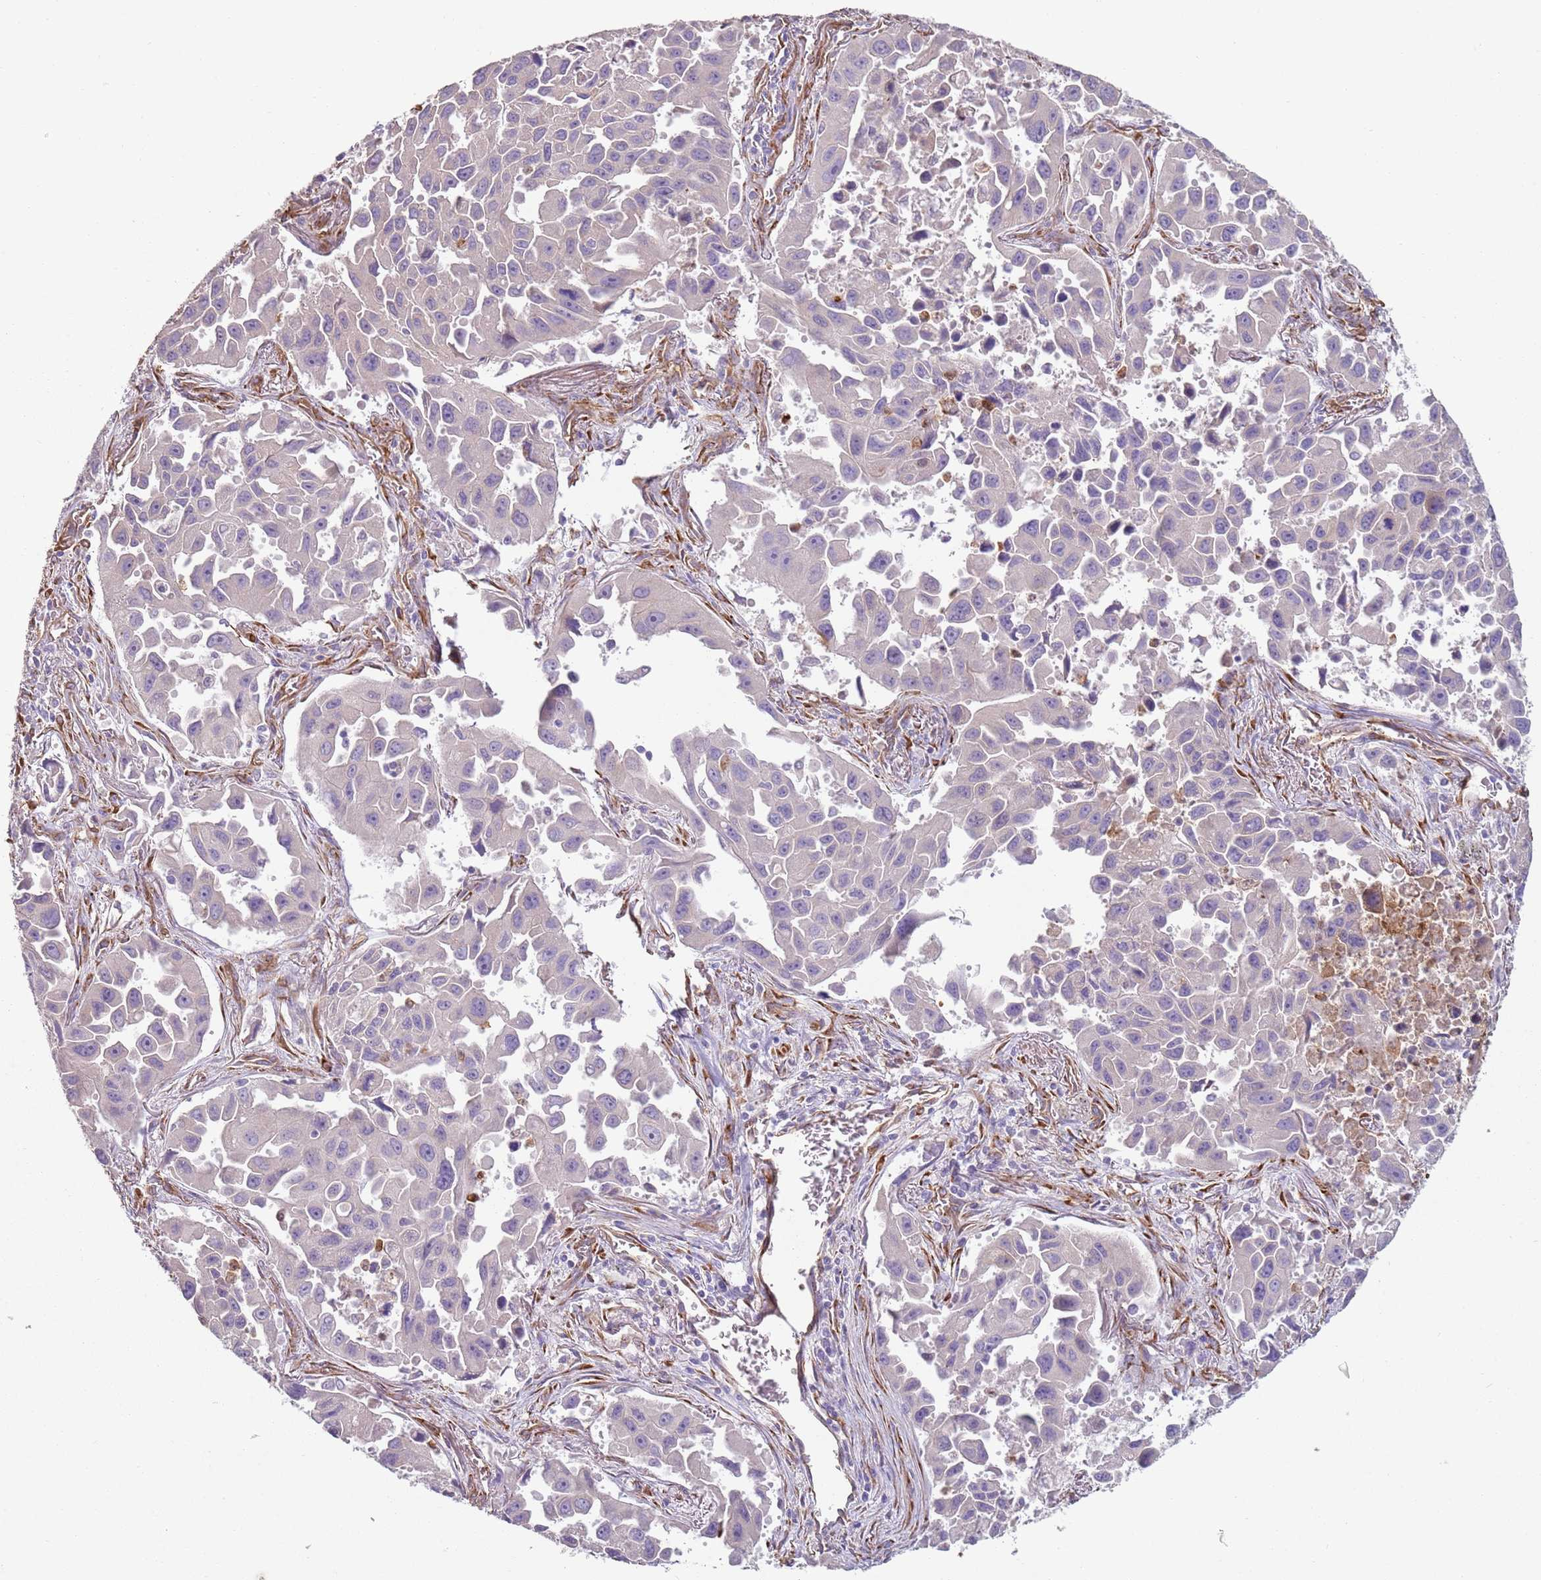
{"staining": {"intensity": "negative", "quantity": "none", "location": "none"}, "tissue": "lung cancer", "cell_type": "Tumor cells", "image_type": "cancer", "snomed": [{"axis": "morphology", "description": "Adenocarcinoma, NOS"}, {"axis": "topography", "description": "Lung"}], "caption": "Tumor cells are negative for protein expression in human lung cancer.", "gene": "PHLPP2", "patient": {"sex": "male", "age": 66}}